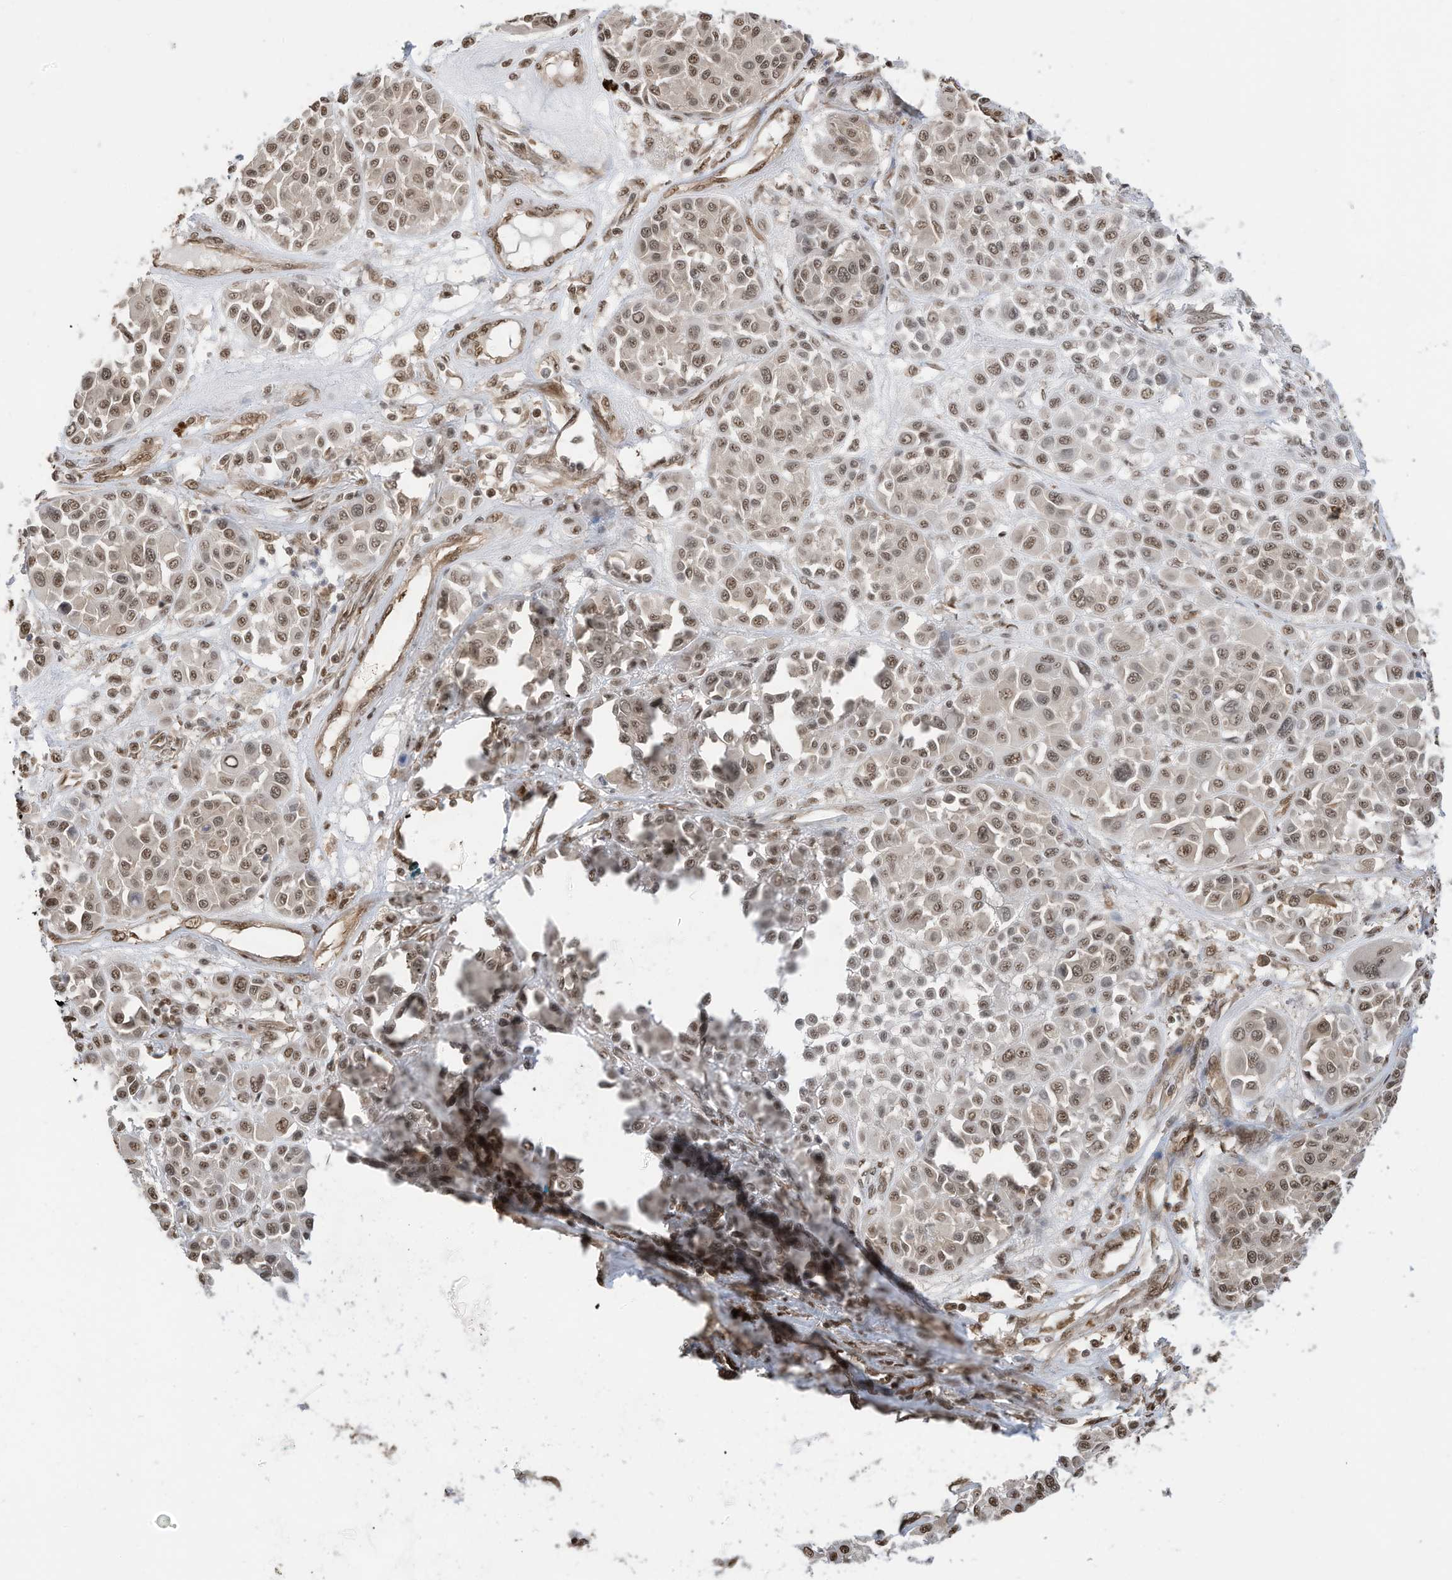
{"staining": {"intensity": "moderate", "quantity": ">75%", "location": "nuclear"}, "tissue": "melanoma", "cell_type": "Tumor cells", "image_type": "cancer", "snomed": [{"axis": "morphology", "description": "Malignant melanoma, Metastatic site"}, {"axis": "topography", "description": "Soft tissue"}], "caption": "An immunohistochemistry (IHC) image of neoplastic tissue is shown. Protein staining in brown shows moderate nuclear positivity in melanoma within tumor cells. Nuclei are stained in blue.", "gene": "ZNF195", "patient": {"sex": "male", "age": 41}}